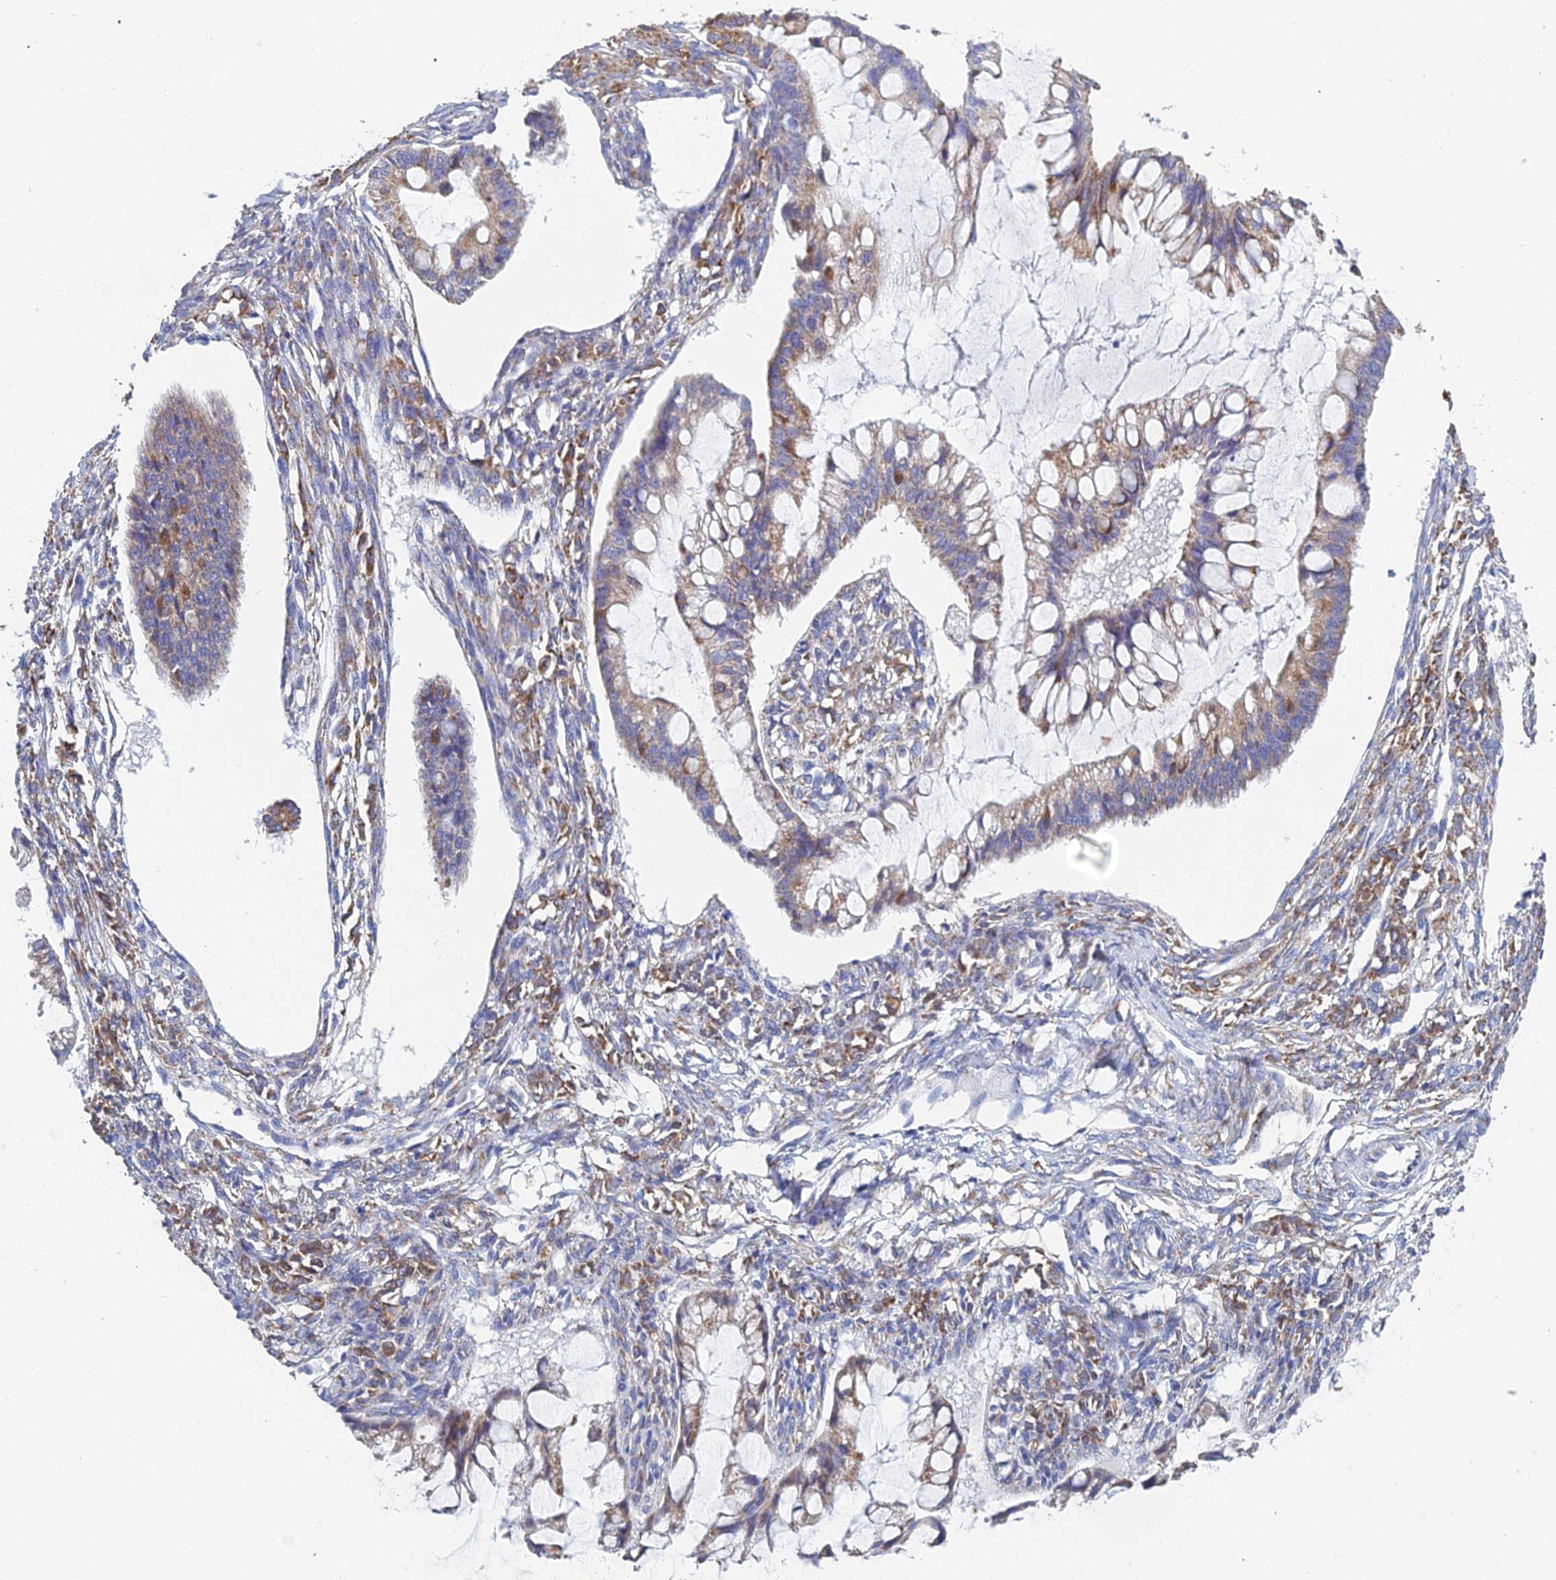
{"staining": {"intensity": "moderate", "quantity": "25%-75%", "location": "cytoplasmic/membranous"}, "tissue": "ovarian cancer", "cell_type": "Tumor cells", "image_type": "cancer", "snomed": [{"axis": "morphology", "description": "Cystadenocarcinoma, mucinous, NOS"}, {"axis": "topography", "description": "Ovary"}], "caption": "DAB (3,3'-diaminobenzidine) immunohistochemical staining of human ovarian cancer (mucinous cystadenocarcinoma) exhibits moderate cytoplasmic/membranous protein positivity in approximately 25%-75% of tumor cells. The staining was performed using DAB to visualize the protein expression in brown, while the nuclei were stained in blue with hematoxylin (Magnification: 20x).", "gene": "CRACR2B", "patient": {"sex": "female", "age": 73}}